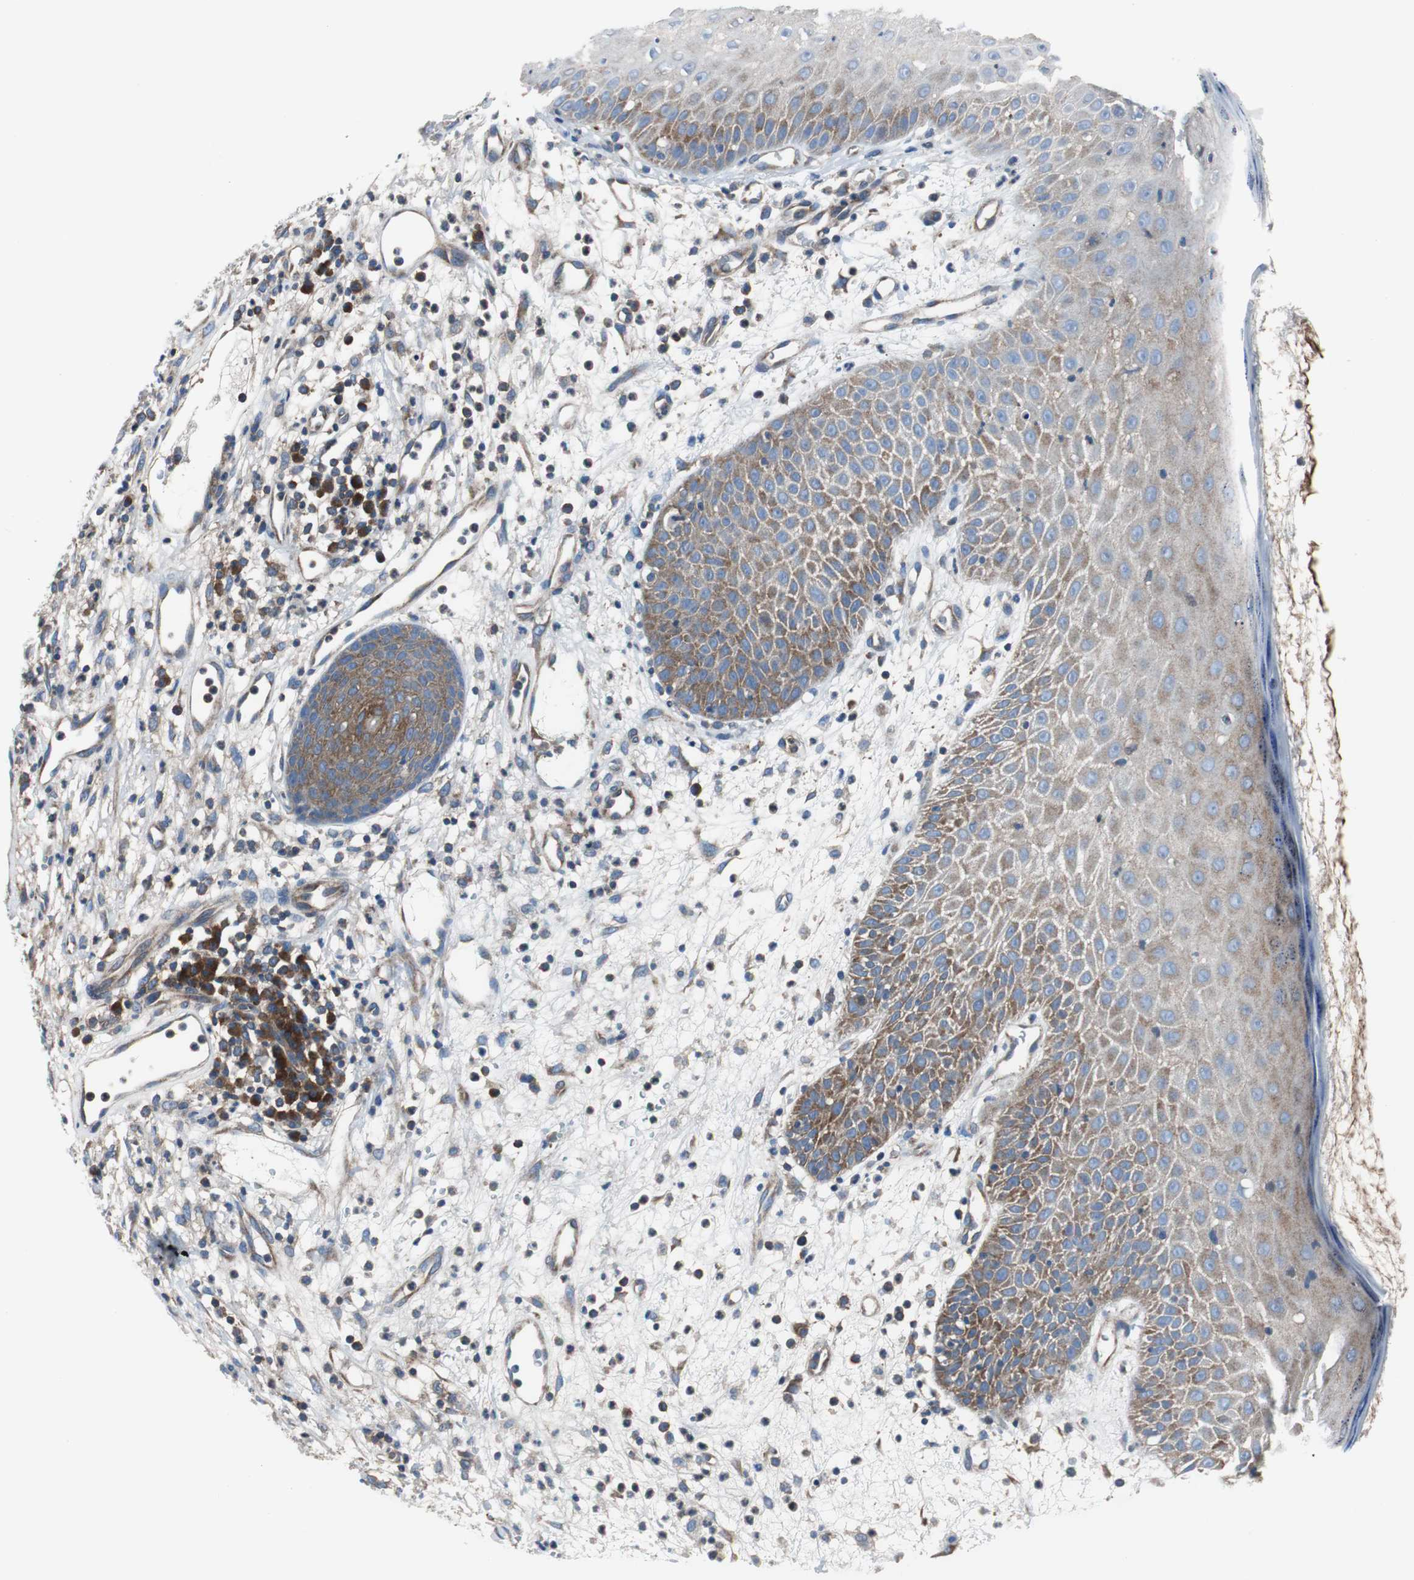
{"staining": {"intensity": "moderate", "quantity": ">75%", "location": "cytoplasmic/membranous"}, "tissue": "skin cancer", "cell_type": "Tumor cells", "image_type": "cancer", "snomed": [{"axis": "morphology", "description": "Squamous cell carcinoma, NOS"}, {"axis": "topography", "description": "Skin"}], "caption": "A medium amount of moderate cytoplasmic/membranous expression is appreciated in approximately >75% of tumor cells in skin squamous cell carcinoma tissue.", "gene": "BRAF", "patient": {"sex": "female", "age": 78}}